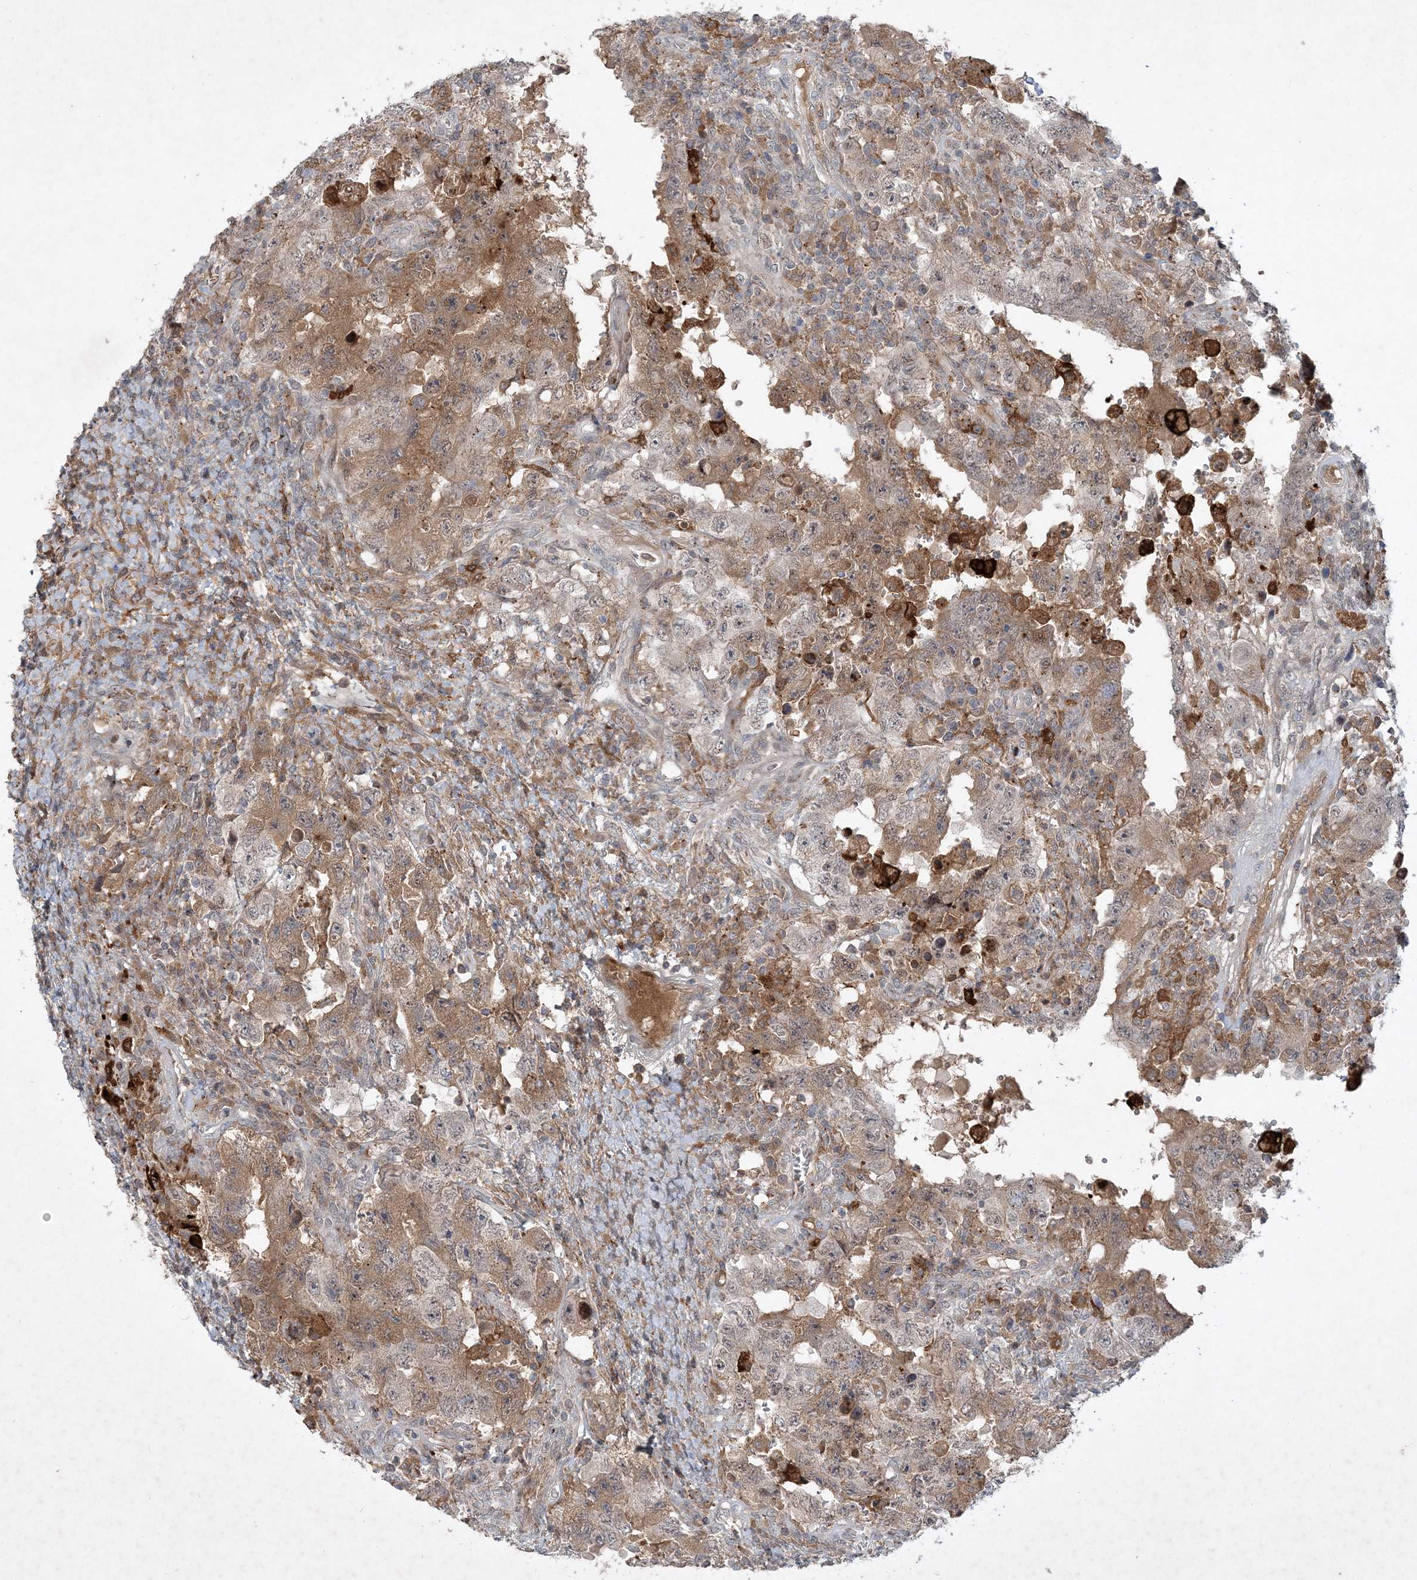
{"staining": {"intensity": "moderate", "quantity": ">75%", "location": "cytoplasmic/membranous"}, "tissue": "testis cancer", "cell_type": "Tumor cells", "image_type": "cancer", "snomed": [{"axis": "morphology", "description": "Carcinoma, Embryonal, NOS"}, {"axis": "topography", "description": "Testis"}], "caption": "The image demonstrates a brown stain indicating the presence of a protein in the cytoplasmic/membranous of tumor cells in testis cancer. (DAB (3,3'-diaminobenzidine) = brown stain, brightfield microscopy at high magnification).", "gene": "THG1L", "patient": {"sex": "male", "age": 26}}